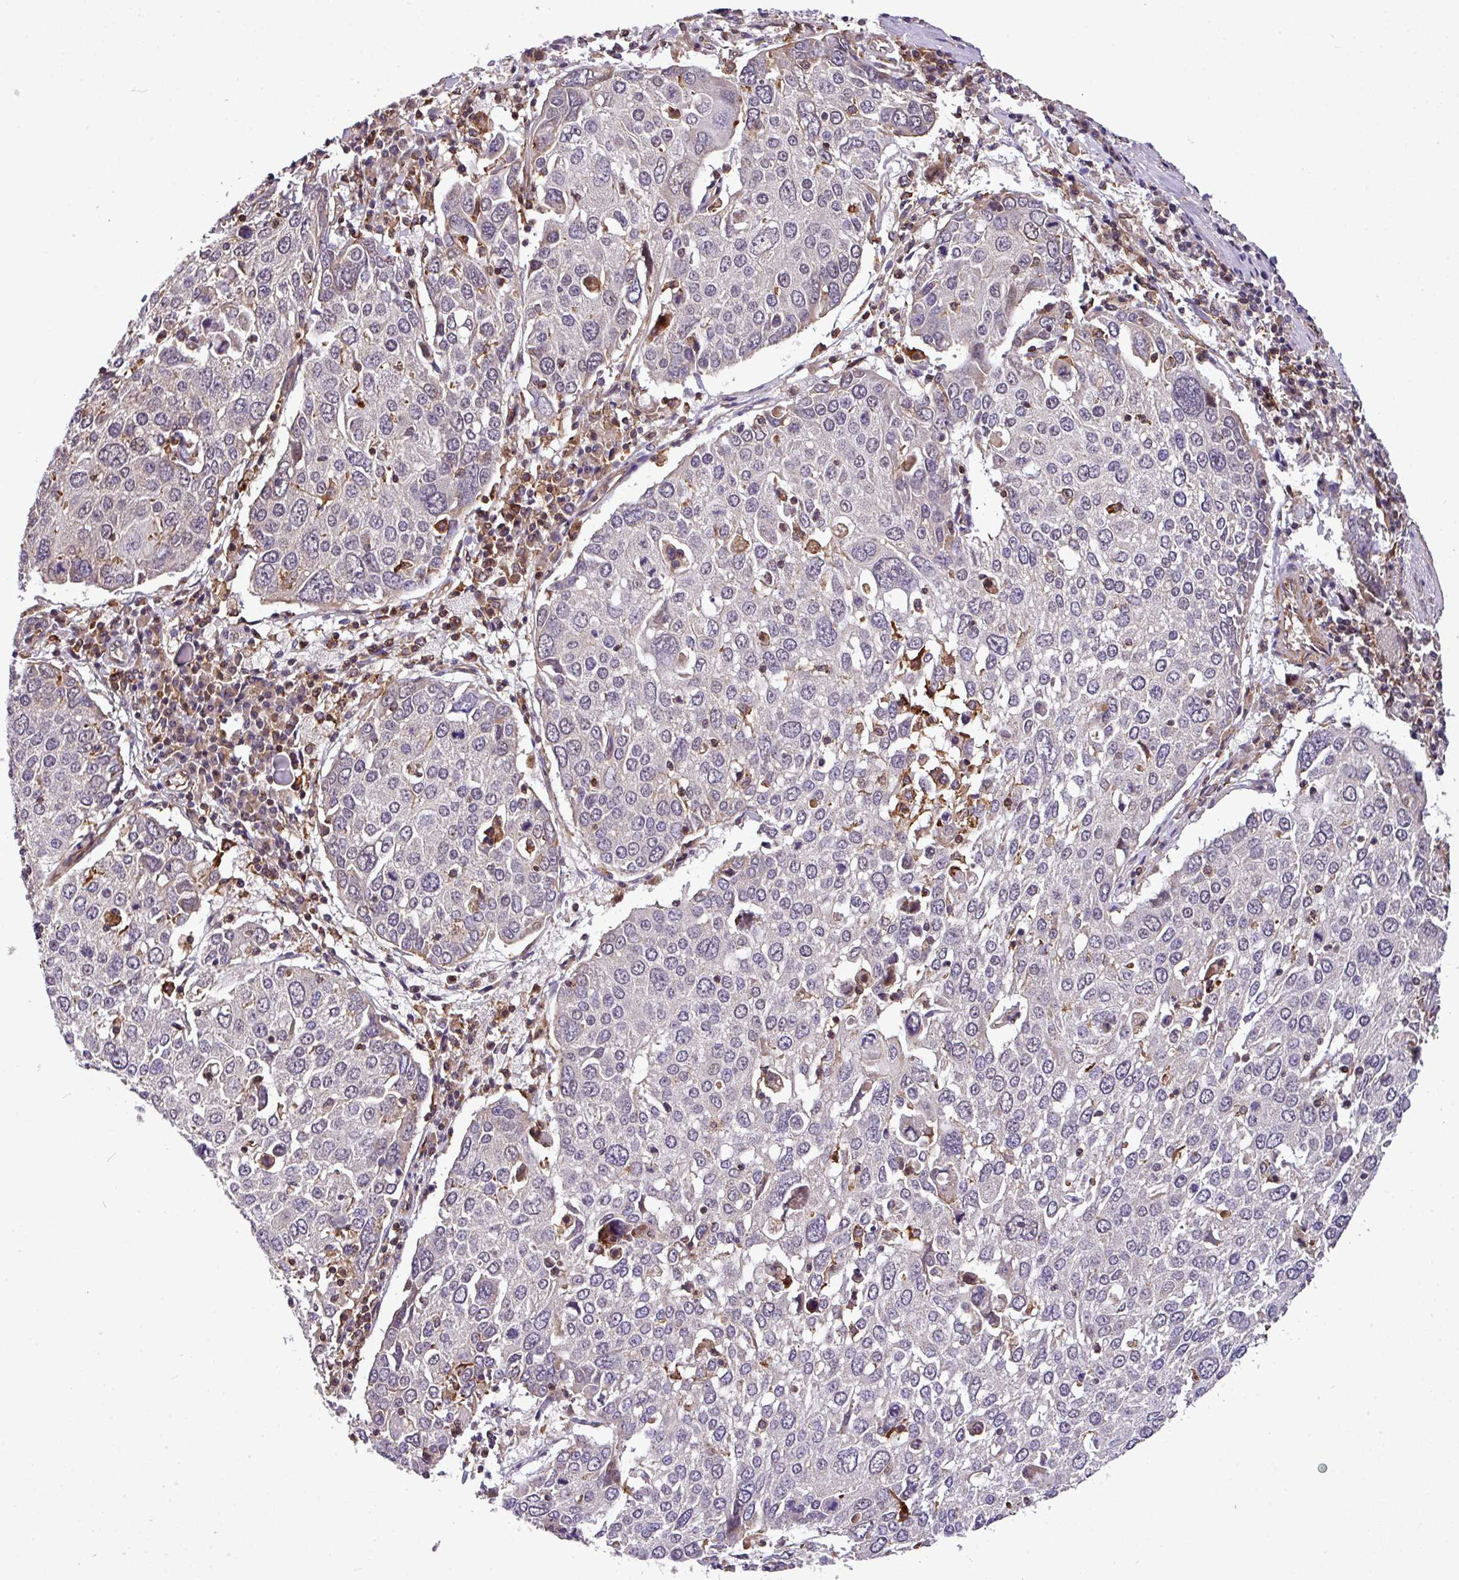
{"staining": {"intensity": "negative", "quantity": "none", "location": "none"}, "tissue": "lung cancer", "cell_type": "Tumor cells", "image_type": "cancer", "snomed": [{"axis": "morphology", "description": "Squamous cell carcinoma, NOS"}, {"axis": "topography", "description": "Lung"}], "caption": "Immunohistochemistry image of human lung cancer (squamous cell carcinoma) stained for a protein (brown), which exhibits no staining in tumor cells.", "gene": "CASS4", "patient": {"sex": "male", "age": 65}}